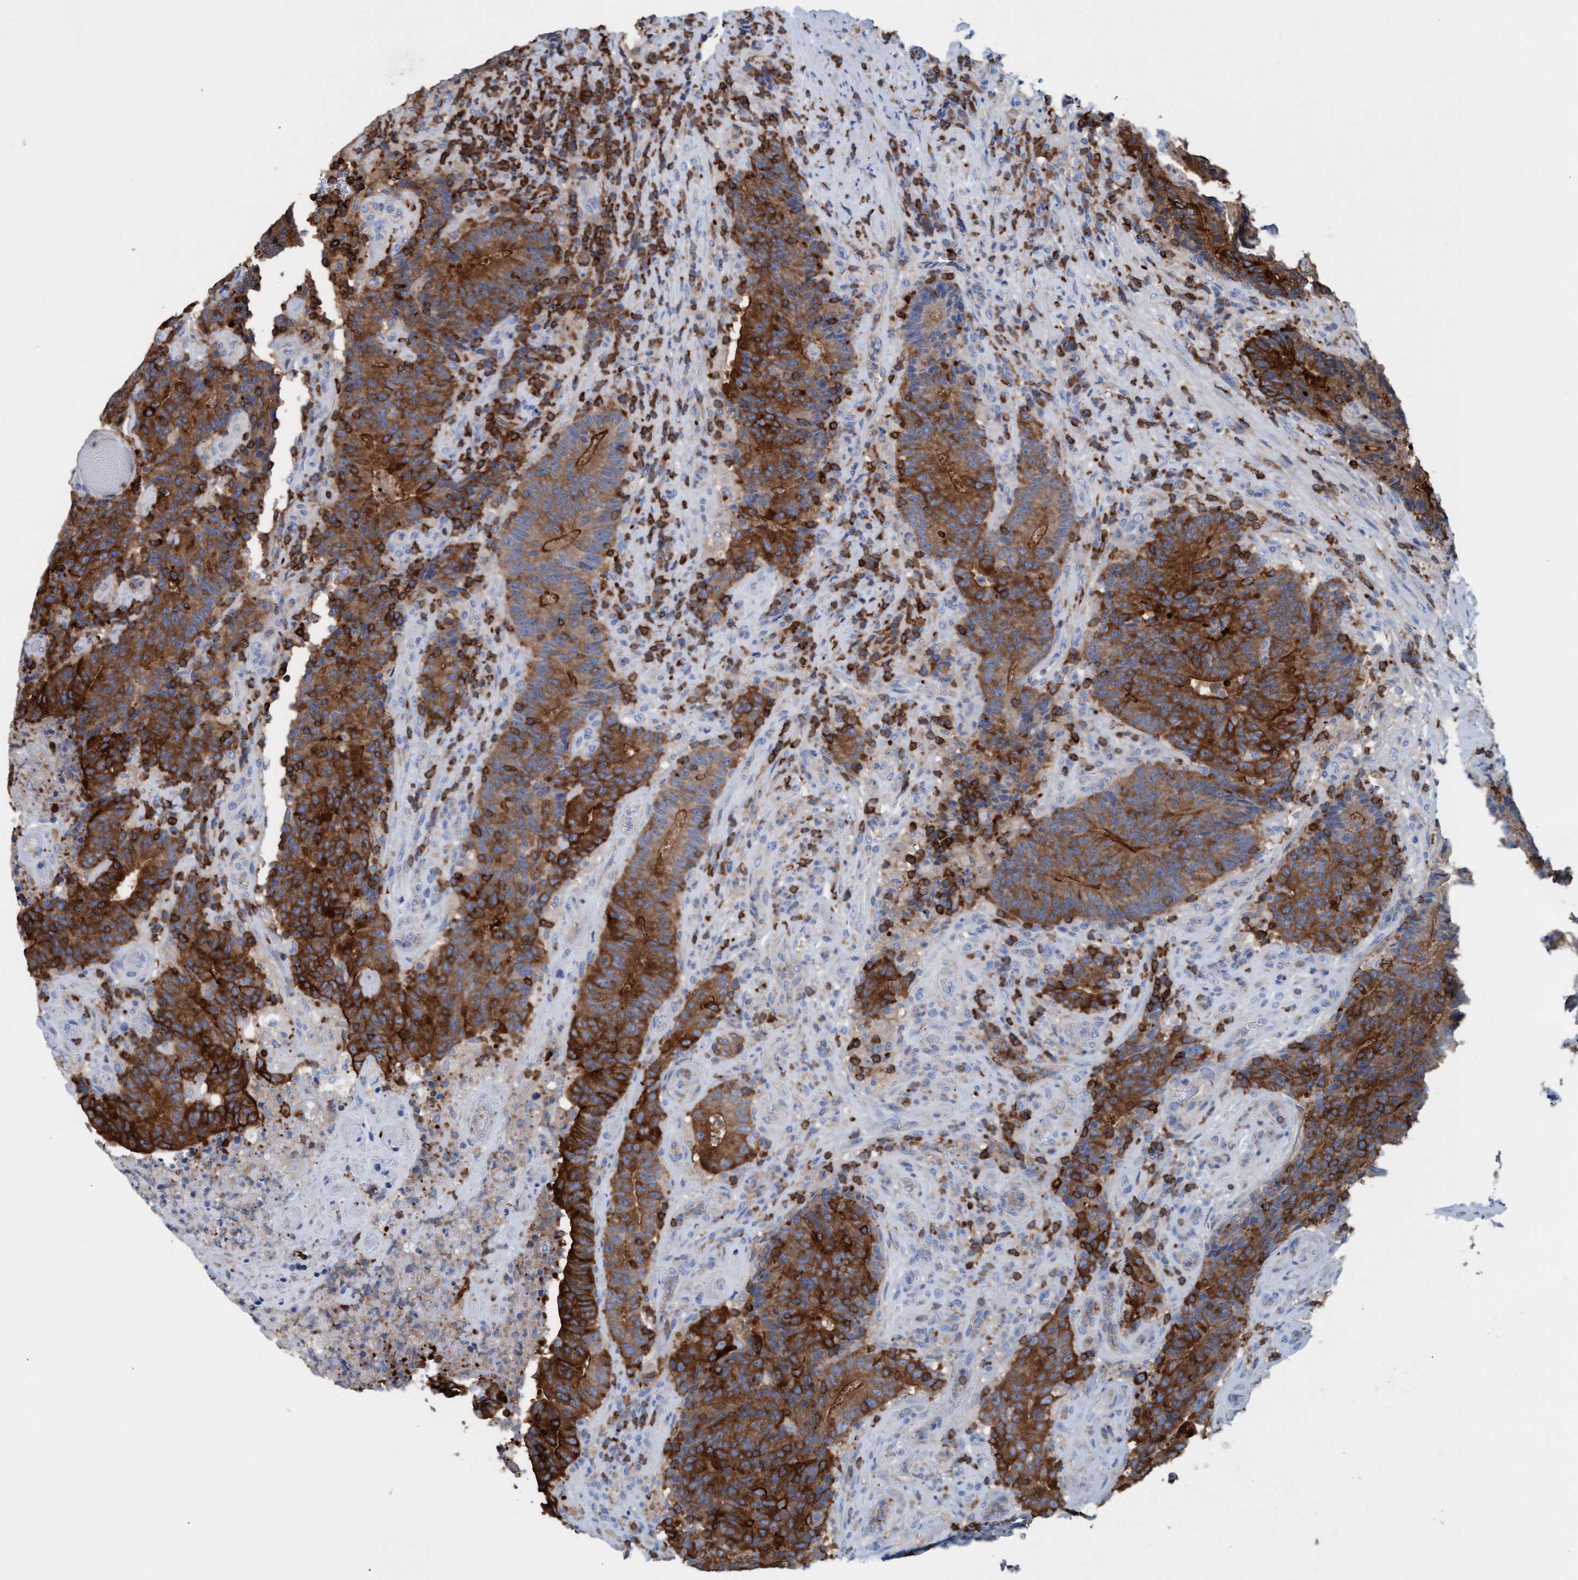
{"staining": {"intensity": "strong", "quantity": ">75%", "location": "cytoplasmic/membranous"}, "tissue": "colorectal cancer", "cell_type": "Tumor cells", "image_type": "cancer", "snomed": [{"axis": "morphology", "description": "Normal tissue, NOS"}, {"axis": "morphology", "description": "Adenocarcinoma, NOS"}, {"axis": "topography", "description": "Colon"}], "caption": "Protein expression analysis of human colorectal adenocarcinoma reveals strong cytoplasmic/membranous staining in approximately >75% of tumor cells.", "gene": "EZR", "patient": {"sex": "female", "age": 75}}